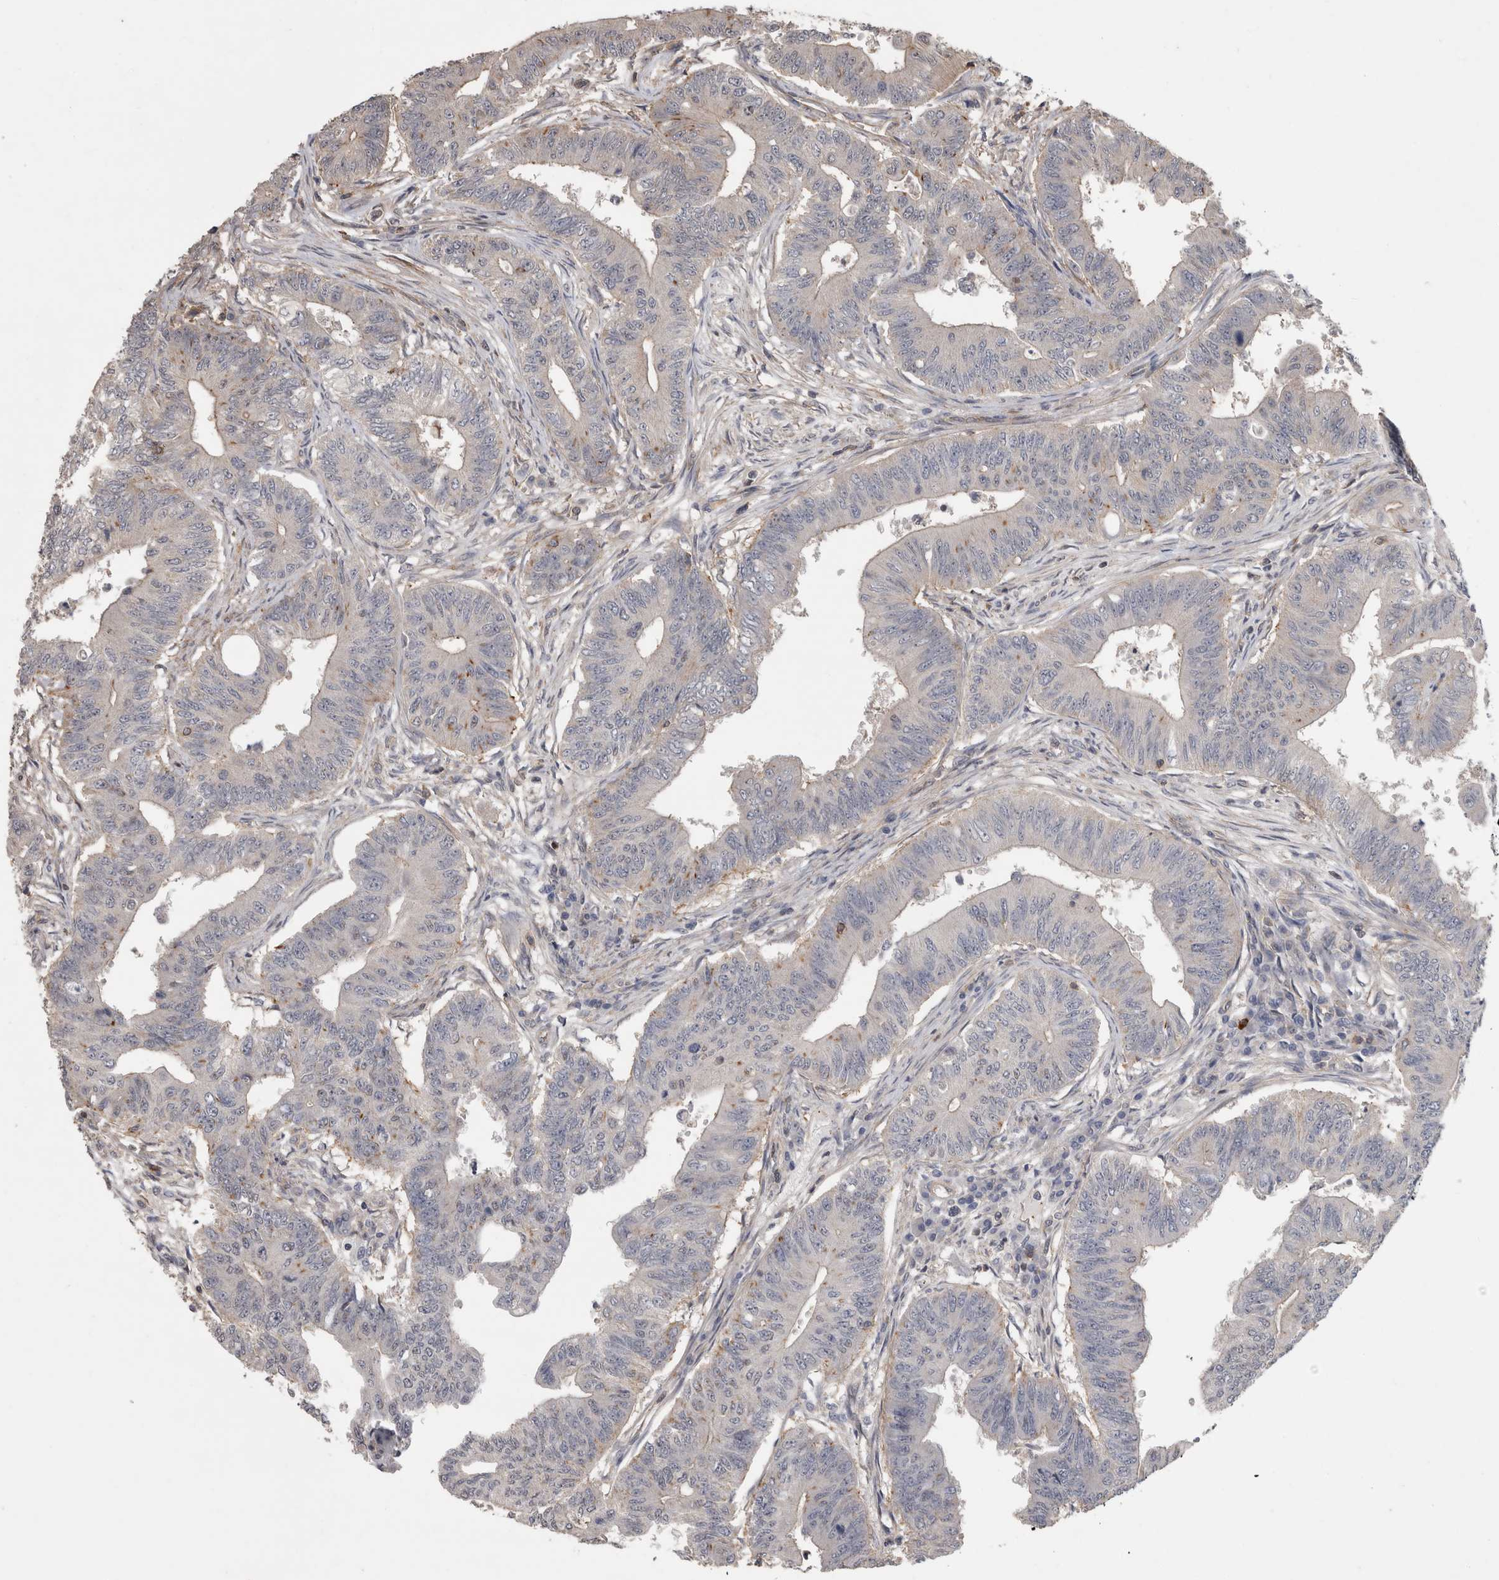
{"staining": {"intensity": "negative", "quantity": "none", "location": "none"}, "tissue": "colorectal cancer", "cell_type": "Tumor cells", "image_type": "cancer", "snomed": [{"axis": "morphology", "description": "Adenoma, NOS"}, {"axis": "morphology", "description": "Adenocarcinoma, NOS"}, {"axis": "topography", "description": "Colon"}], "caption": "Colorectal cancer was stained to show a protein in brown. There is no significant staining in tumor cells. (IHC, brightfield microscopy, high magnification).", "gene": "SPATA48", "patient": {"sex": "male", "age": 79}}